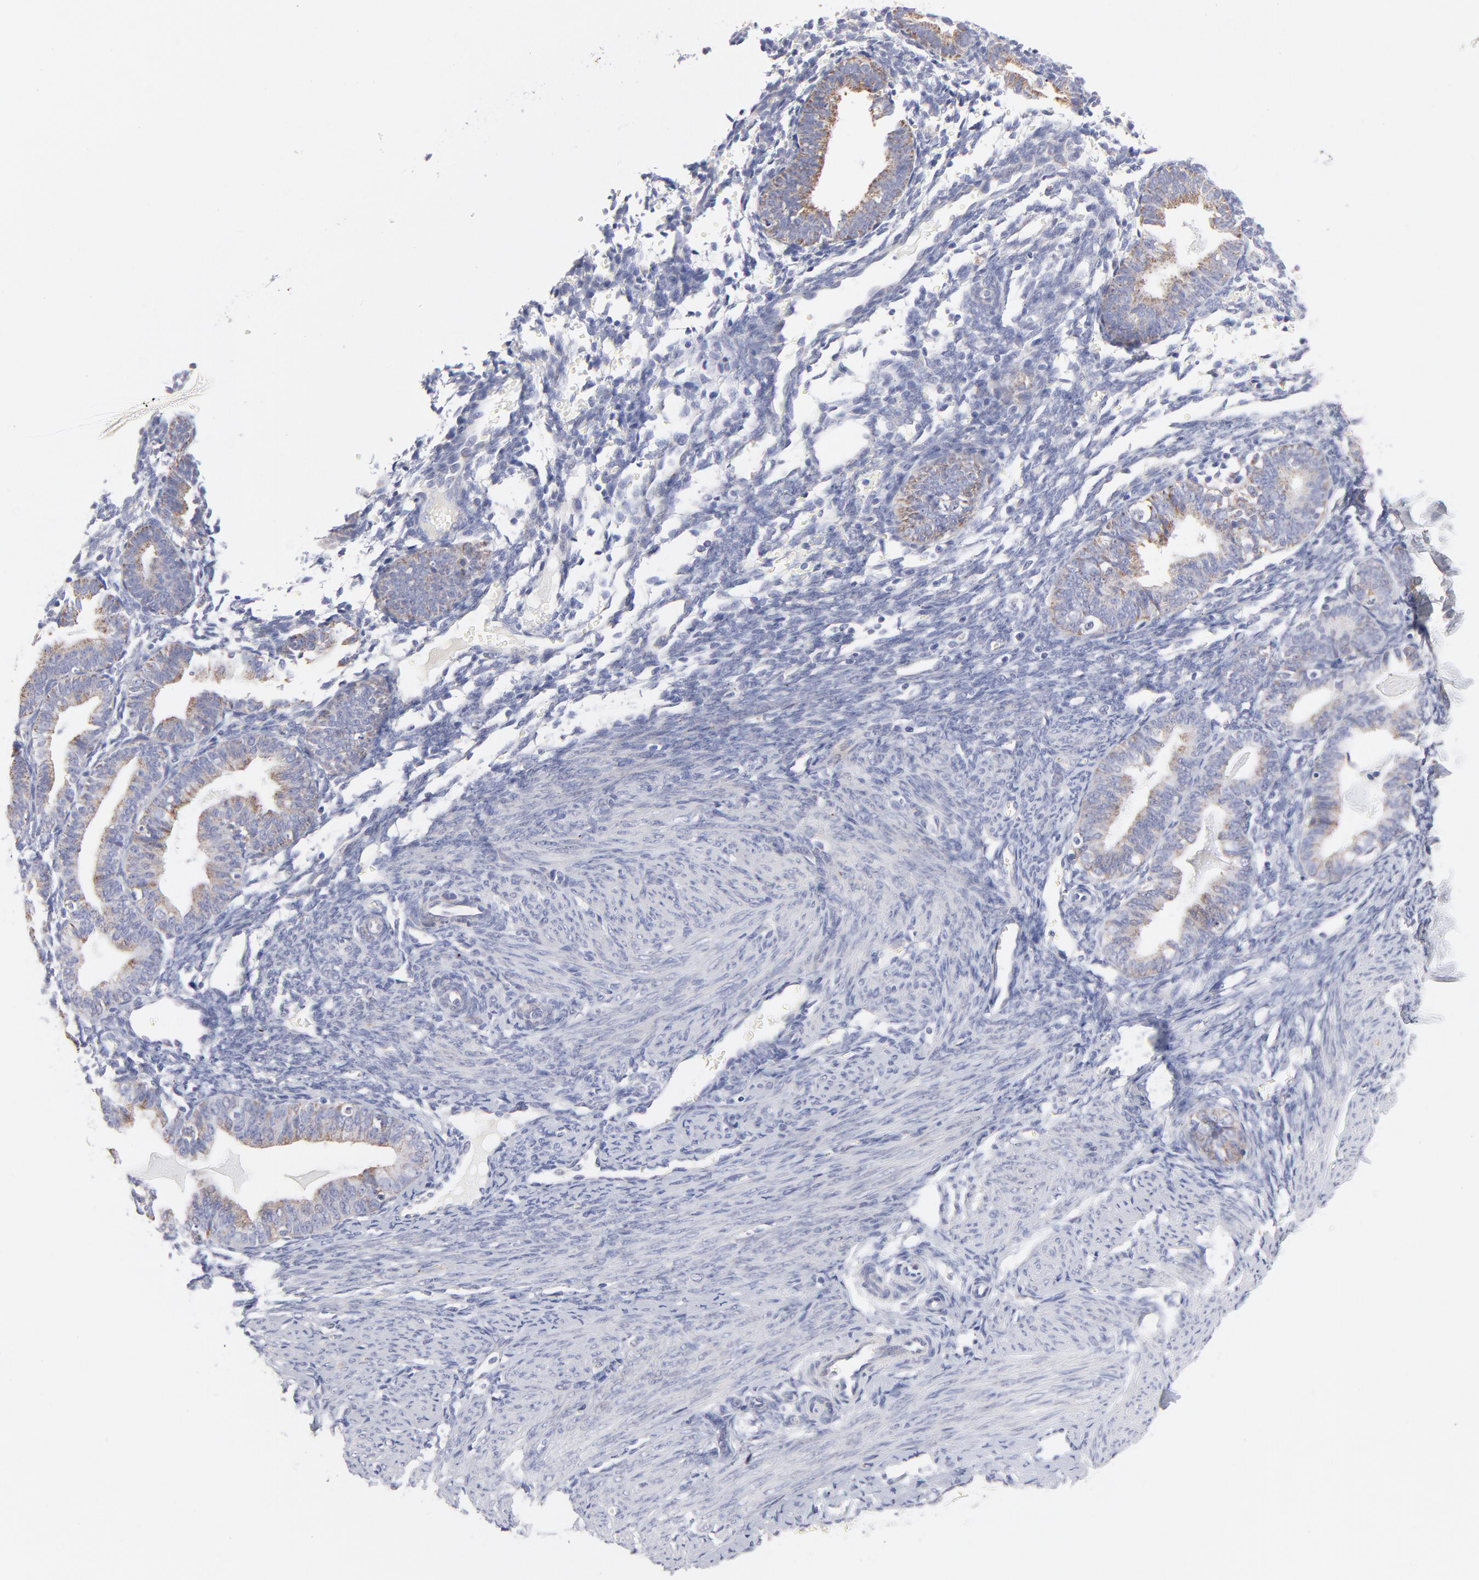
{"staining": {"intensity": "negative", "quantity": "none", "location": "none"}, "tissue": "endometrium", "cell_type": "Cells in endometrial stroma", "image_type": "normal", "snomed": [{"axis": "morphology", "description": "Normal tissue, NOS"}, {"axis": "topography", "description": "Endometrium"}], "caption": "Immunohistochemistry (IHC) histopathology image of unremarkable endometrium: endometrium stained with DAB (3,3'-diaminobenzidine) exhibits no significant protein staining in cells in endometrial stroma. (DAB (3,3'-diaminobenzidine) IHC, high magnification).", "gene": "TST", "patient": {"sex": "female", "age": 61}}